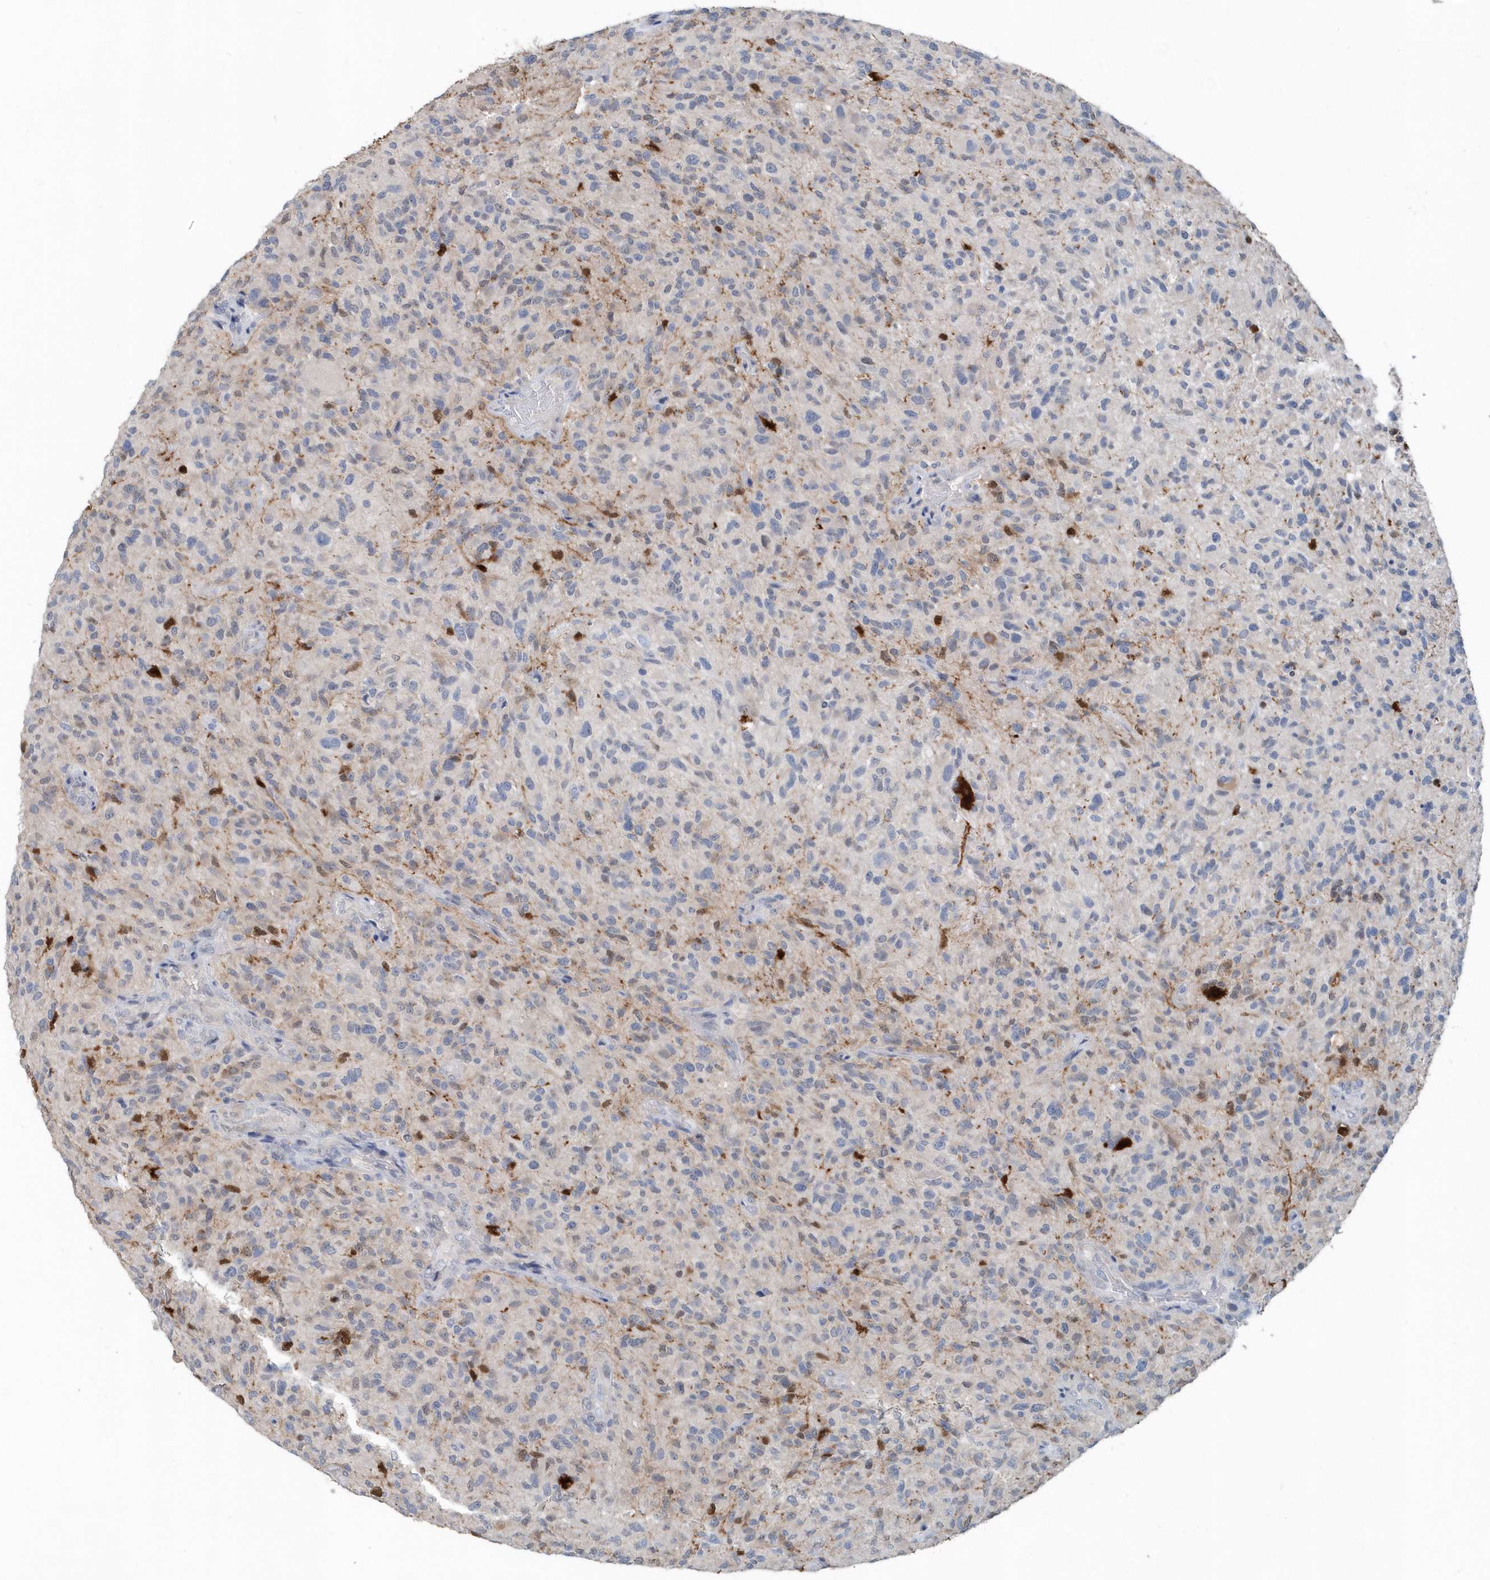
{"staining": {"intensity": "negative", "quantity": "none", "location": "none"}, "tissue": "glioma", "cell_type": "Tumor cells", "image_type": "cancer", "snomed": [{"axis": "morphology", "description": "Glioma, malignant, High grade"}, {"axis": "topography", "description": "Brain"}], "caption": "Tumor cells show no significant protein expression in malignant glioma (high-grade).", "gene": "PFN2", "patient": {"sex": "male", "age": 47}}